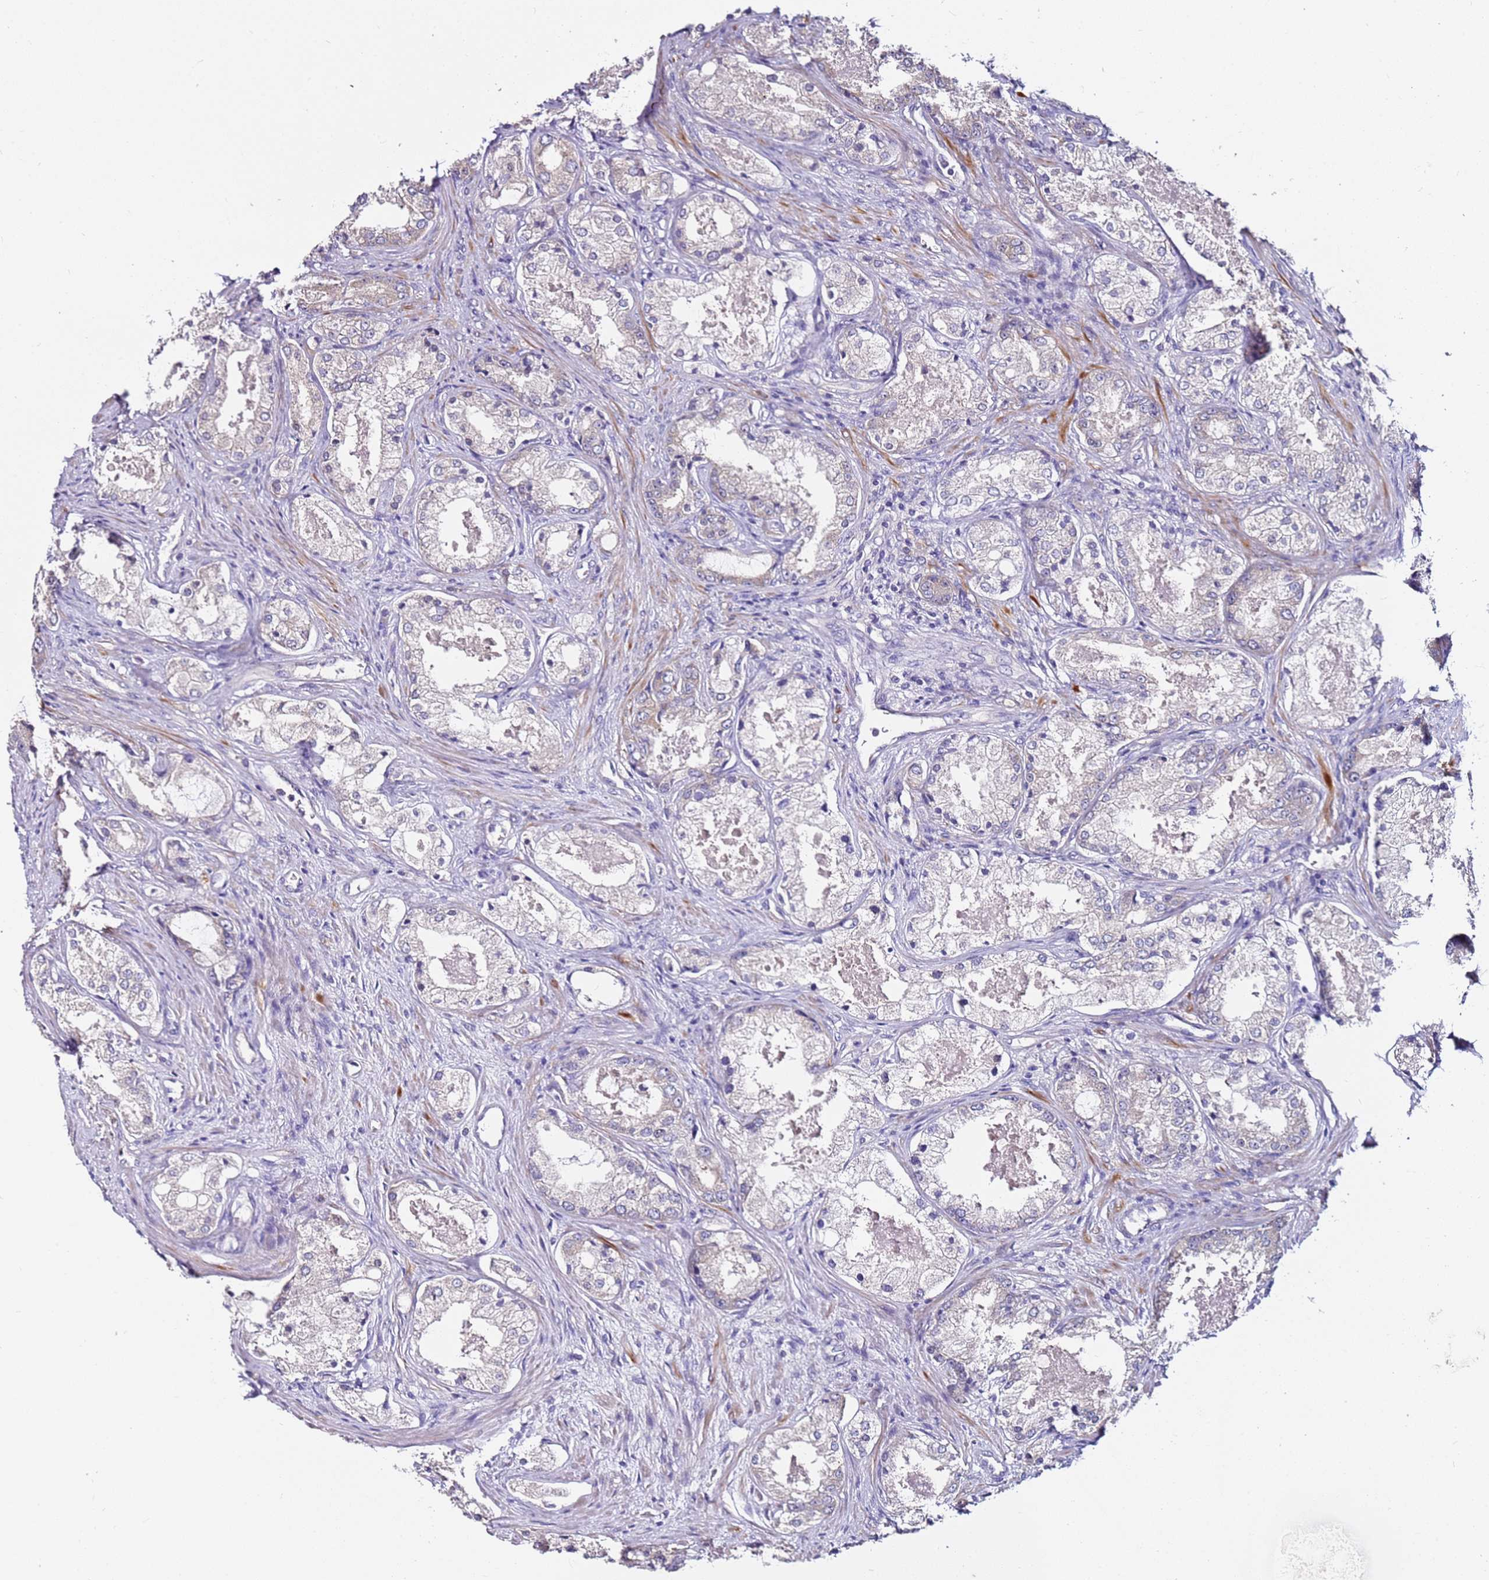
{"staining": {"intensity": "negative", "quantity": "none", "location": "none"}, "tissue": "prostate cancer", "cell_type": "Tumor cells", "image_type": "cancer", "snomed": [{"axis": "morphology", "description": "Adenocarcinoma, Low grade"}, {"axis": "topography", "description": "Prostate"}], "caption": "A high-resolution micrograph shows immunohistochemistry (IHC) staining of adenocarcinoma (low-grade) (prostate), which exhibits no significant positivity in tumor cells. Brightfield microscopy of immunohistochemistry stained with DAB (brown) and hematoxylin (blue), captured at high magnification.", "gene": "SRRM5", "patient": {"sex": "male", "age": 68}}